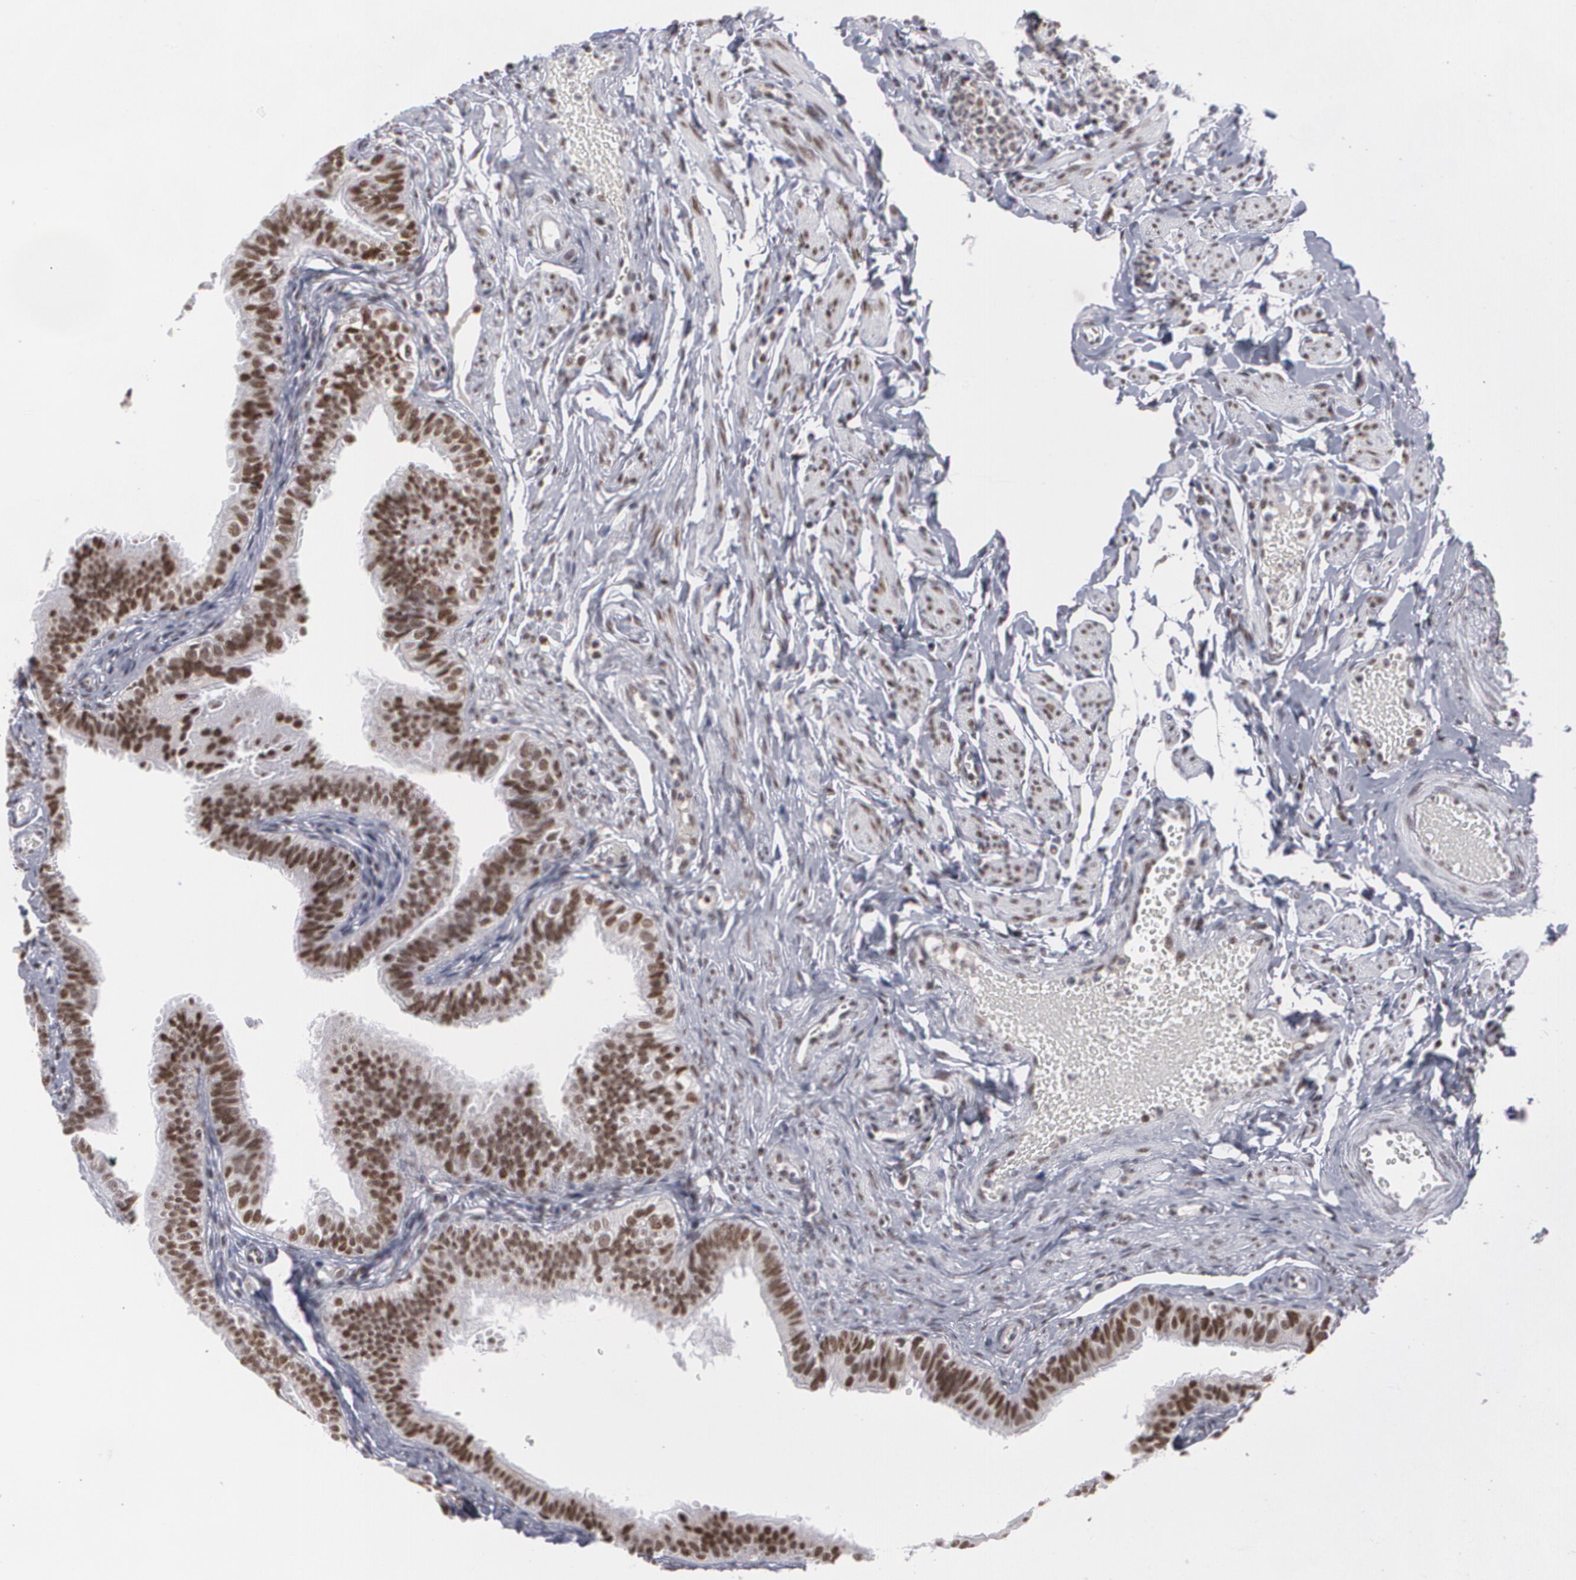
{"staining": {"intensity": "strong", "quantity": ">75%", "location": "nuclear"}, "tissue": "fallopian tube", "cell_type": "Glandular cells", "image_type": "normal", "snomed": [{"axis": "morphology", "description": "Normal tissue, NOS"}, {"axis": "morphology", "description": "Dermoid, NOS"}, {"axis": "topography", "description": "Fallopian tube"}], "caption": "An image showing strong nuclear expression in approximately >75% of glandular cells in normal fallopian tube, as visualized by brown immunohistochemical staining.", "gene": "MCL1", "patient": {"sex": "female", "age": 33}}